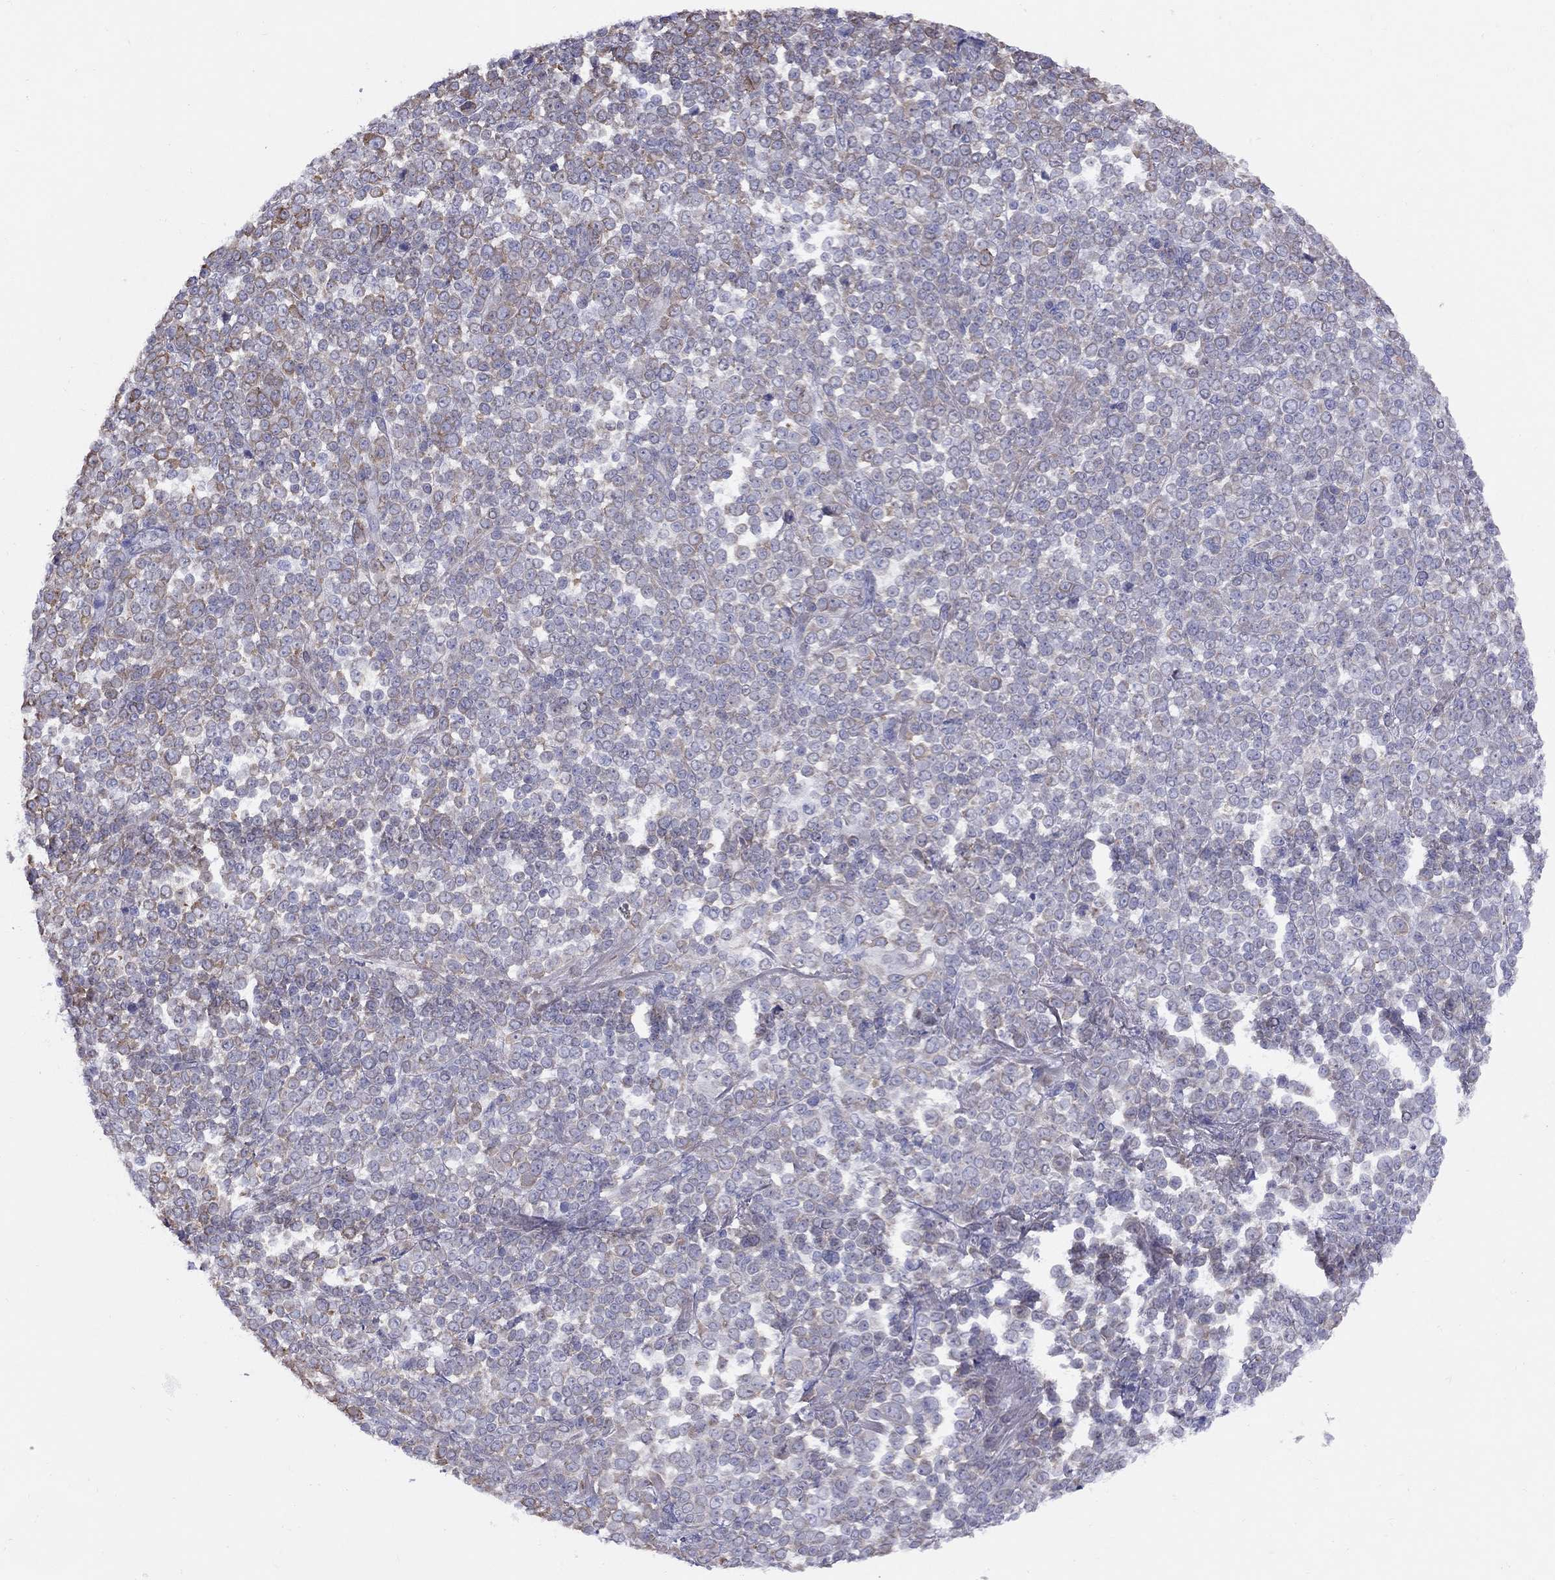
{"staining": {"intensity": "moderate", "quantity": "25%-75%", "location": "cytoplasmic/membranous"}, "tissue": "melanoma", "cell_type": "Tumor cells", "image_type": "cancer", "snomed": [{"axis": "morphology", "description": "Malignant melanoma, NOS"}, {"axis": "topography", "description": "Skin"}], "caption": "Melanoma stained with a protein marker shows moderate staining in tumor cells.", "gene": "SPINT4", "patient": {"sex": "female", "age": 95}}